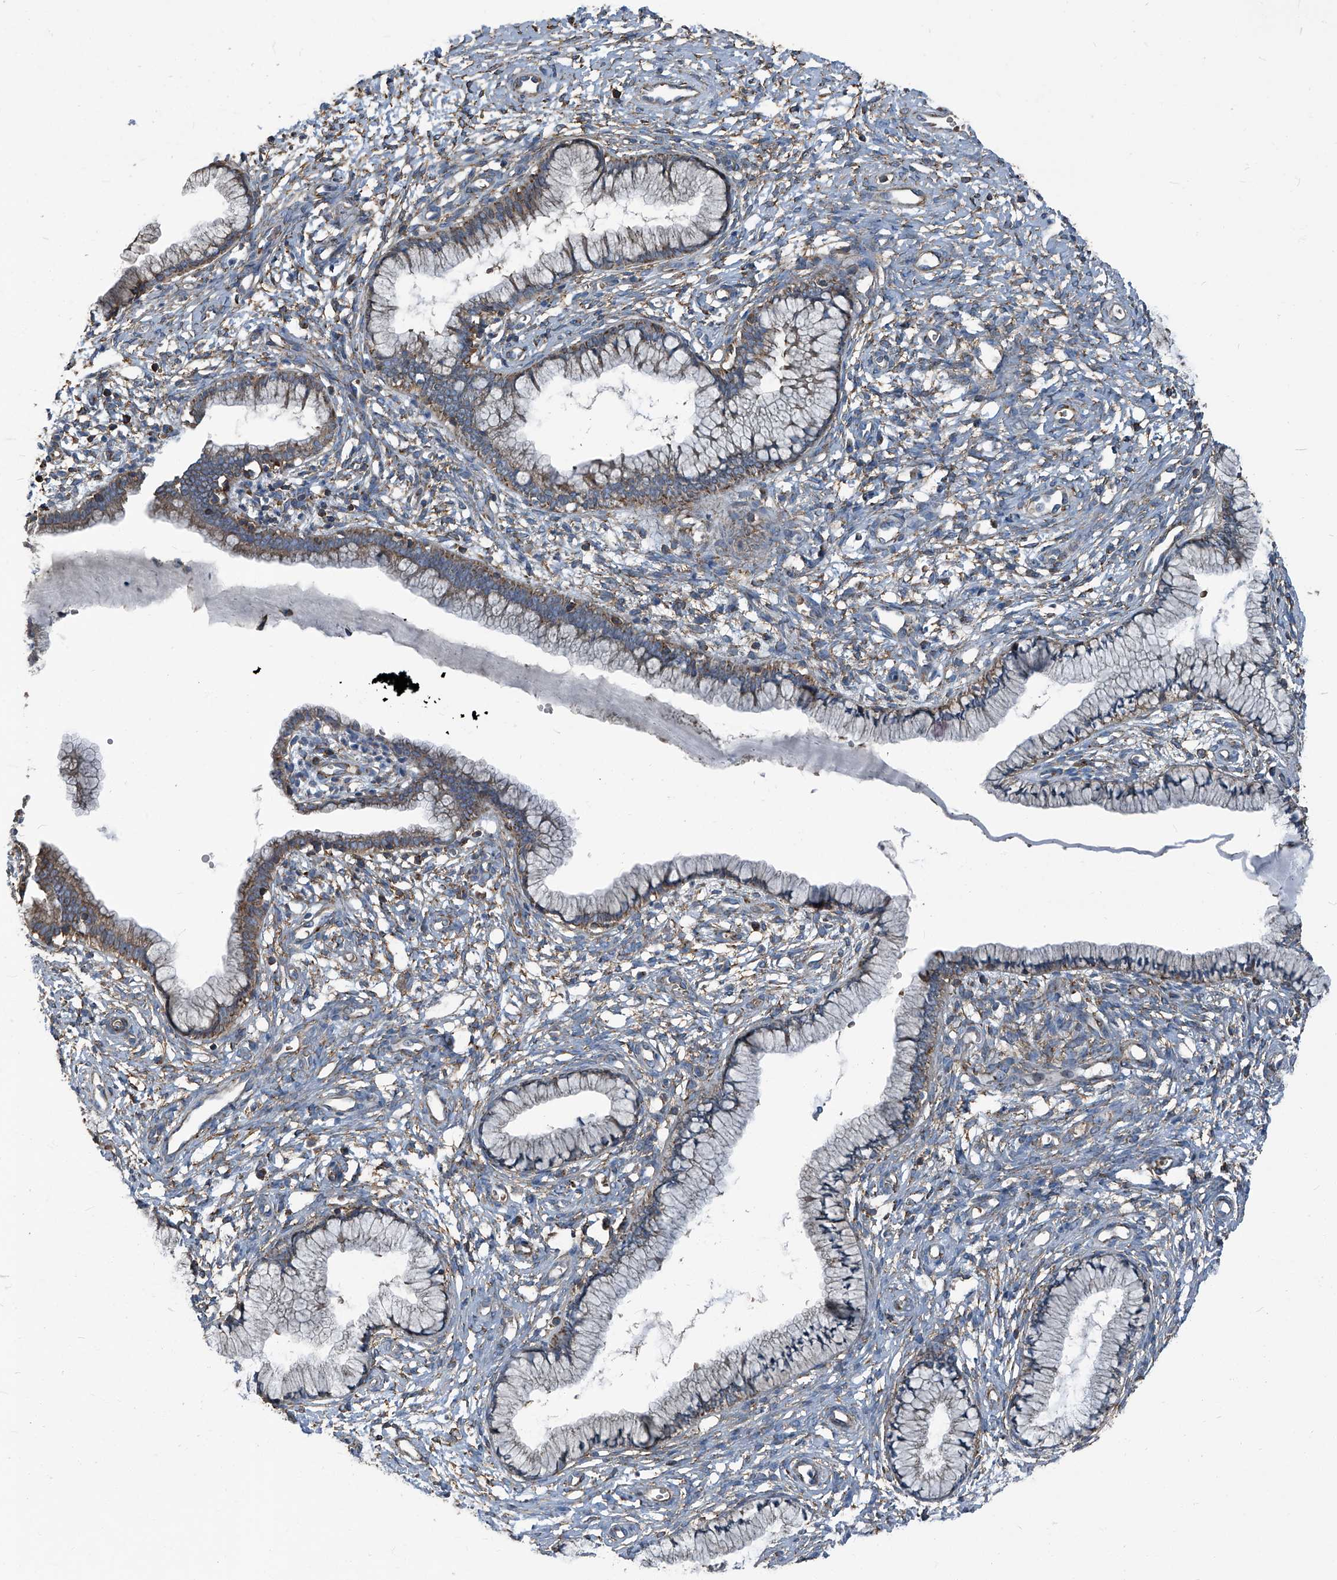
{"staining": {"intensity": "moderate", "quantity": "25%-75%", "location": "cytoplasmic/membranous"}, "tissue": "cervix", "cell_type": "Glandular cells", "image_type": "normal", "snomed": [{"axis": "morphology", "description": "Normal tissue, NOS"}, {"axis": "topography", "description": "Cervix"}], "caption": "The photomicrograph demonstrates staining of unremarkable cervix, revealing moderate cytoplasmic/membranous protein positivity (brown color) within glandular cells.", "gene": "SEPTIN7", "patient": {"sex": "female", "age": 36}}